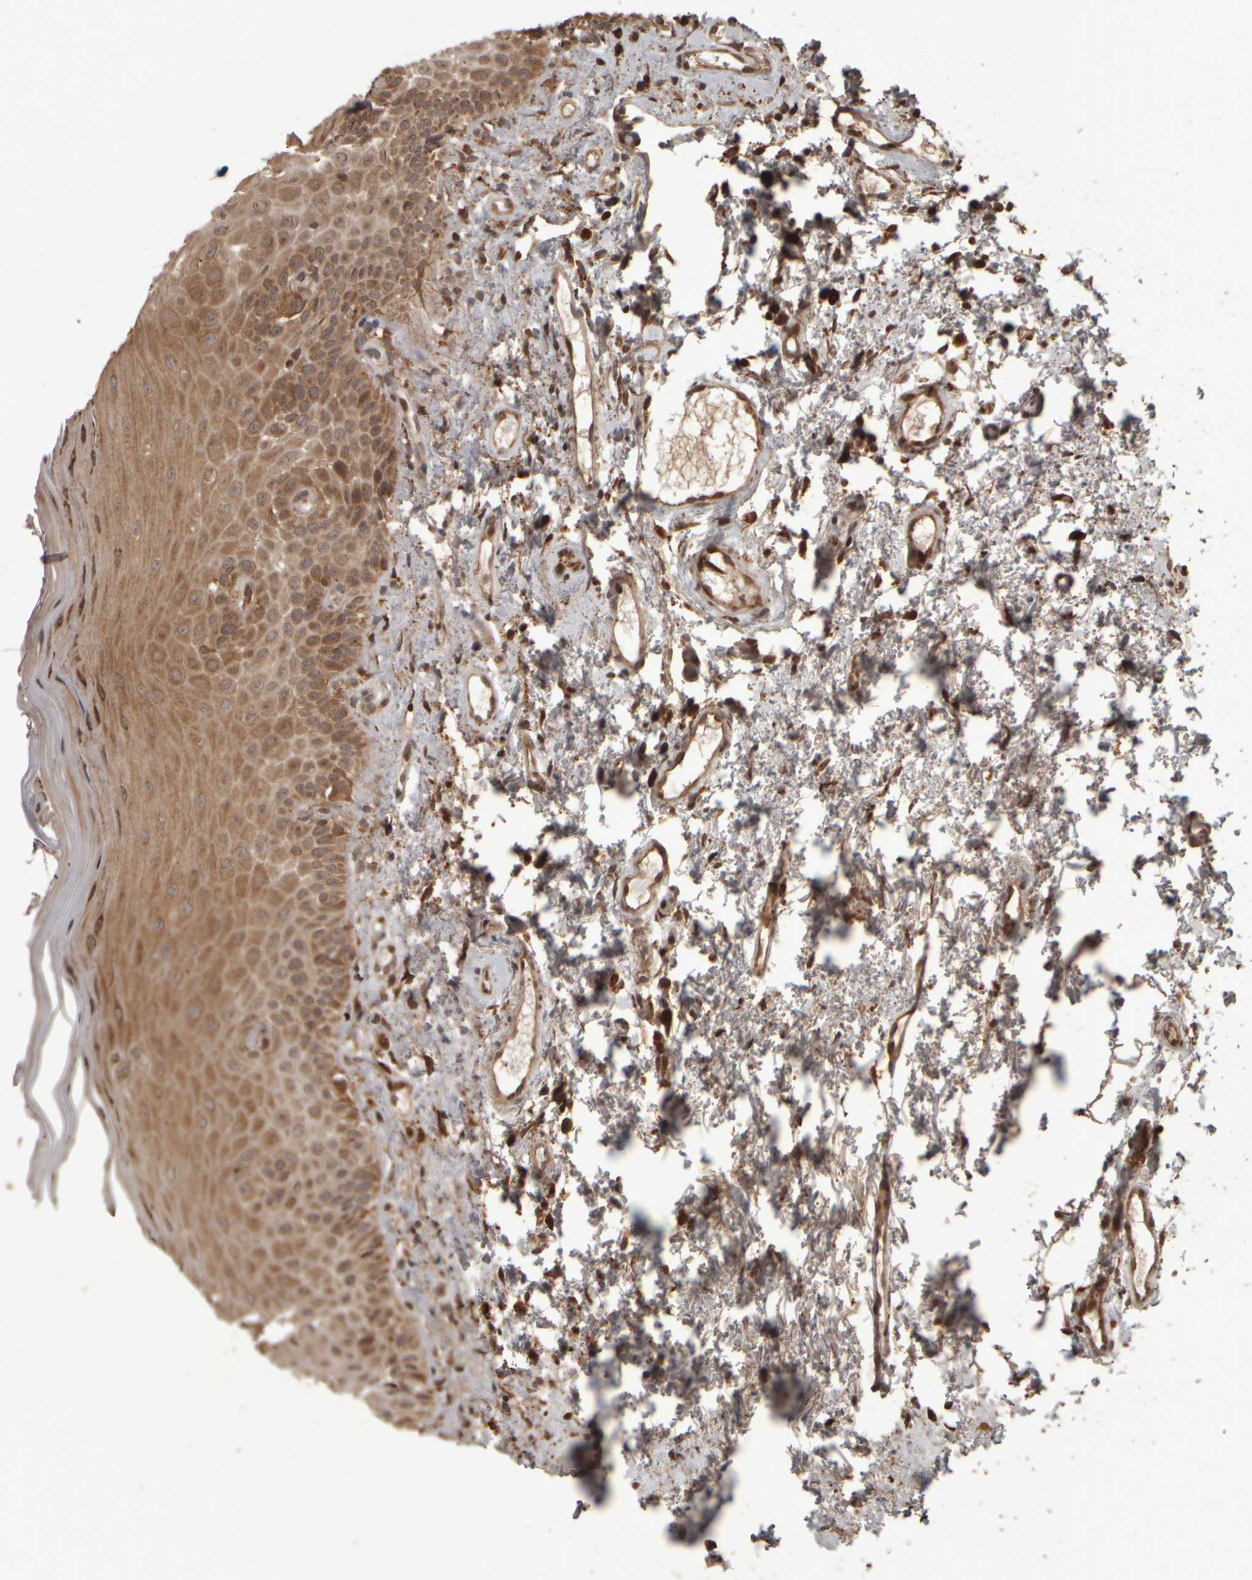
{"staining": {"intensity": "moderate", "quantity": ">75%", "location": "cytoplasmic/membranous"}, "tissue": "oral mucosa", "cell_type": "Squamous epithelial cells", "image_type": "normal", "snomed": [{"axis": "morphology", "description": "Normal tissue, NOS"}, {"axis": "topography", "description": "Oral tissue"}], "caption": "A photomicrograph of human oral mucosa stained for a protein reveals moderate cytoplasmic/membranous brown staining in squamous epithelial cells. (Stains: DAB in brown, nuclei in blue, Microscopy: brightfield microscopy at high magnification).", "gene": "AGBL3", "patient": {"sex": "male", "age": 66}}